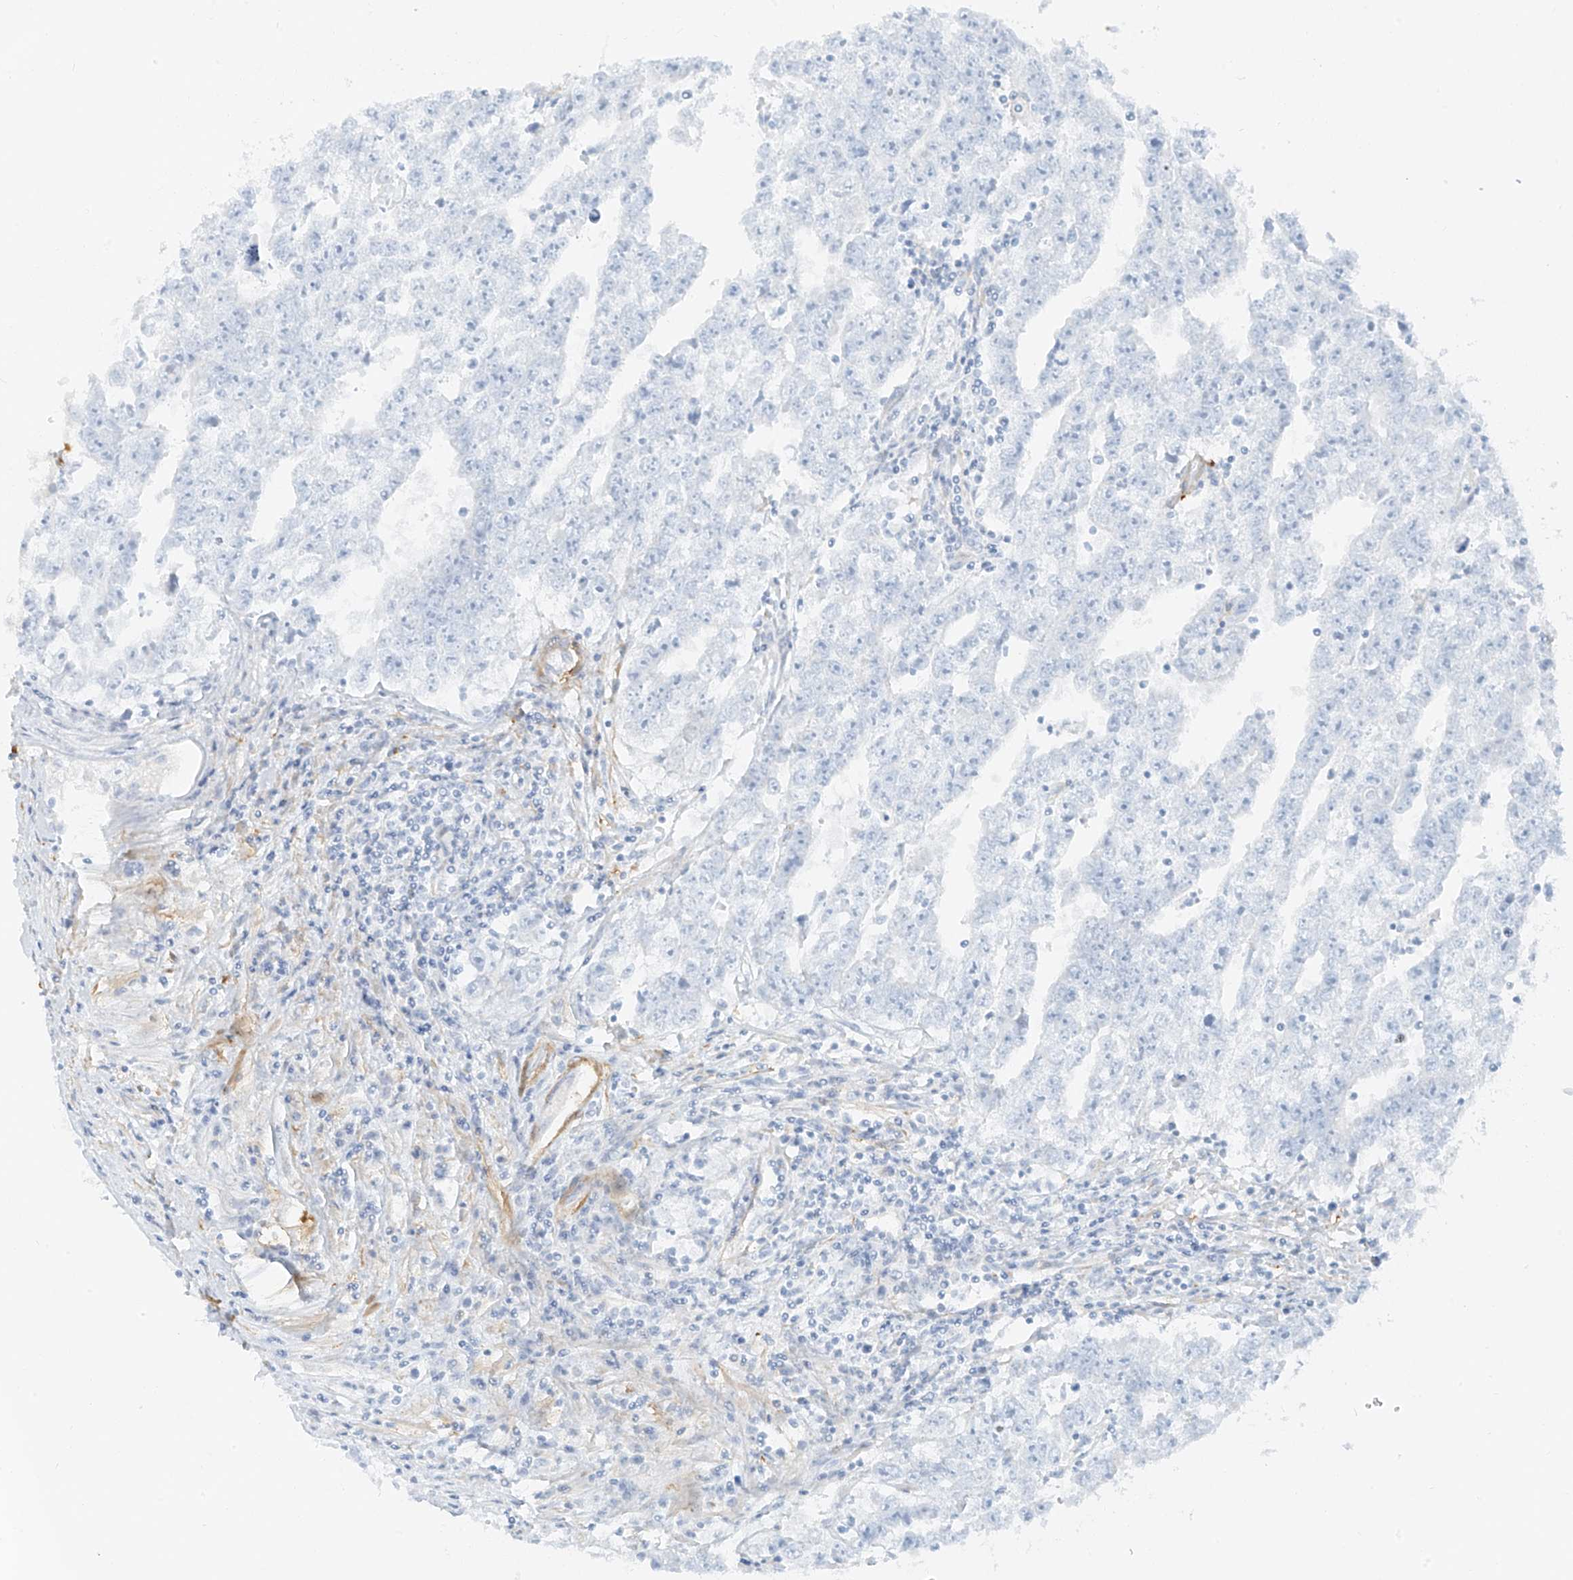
{"staining": {"intensity": "negative", "quantity": "none", "location": "none"}, "tissue": "testis cancer", "cell_type": "Tumor cells", "image_type": "cancer", "snomed": [{"axis": "morphology", "description": "Carcinoma, Embryonal, NOS"}, {"axis": "topography", "description": "Testis"}], "caption": "Testis embryonal carcinoma stained for a protein using immunohistochemistry reveals no positivity tumor cells.", "gene": "SMCP", "patient": {"sex": "male", "age": 25}}